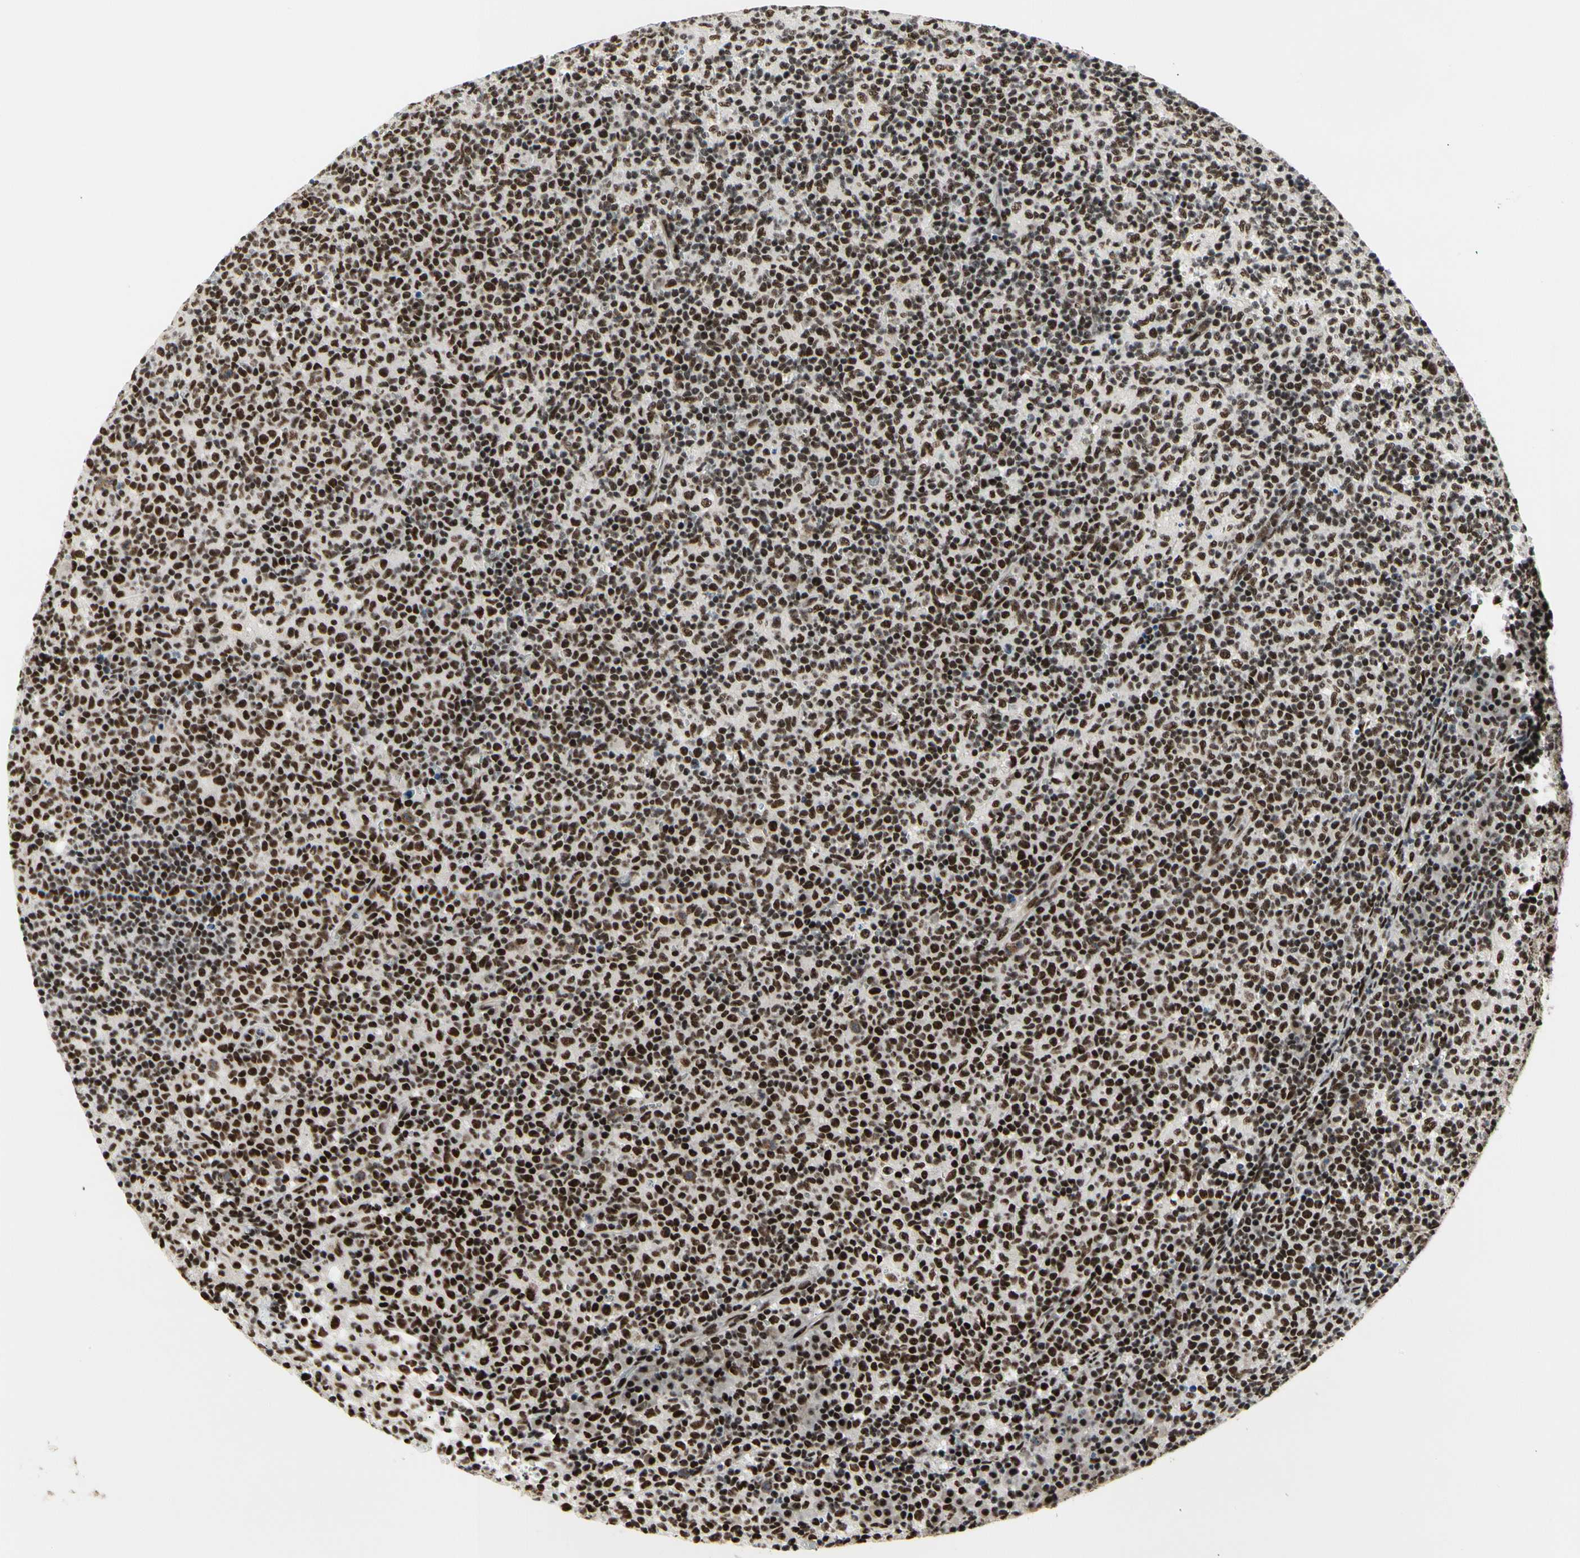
{"staining": {"intensity": "strong", "quantity": ">75%", "location": "nuclear"}, "tissue": "lymph node", "cell_type": "Germinal center cells", "image_type": "normal", "snomed": [{"axis": "morphology", "description": "Normal tissue, NOS"}, {"axis": "morphology", "description": "Inflammation, NOS"}, {"axis": "topography", "description": "Lymph node"}], "caption": "A photomicrograph of lymph node stained for a protein displays strong nuclear brown staining in germinal center cells. The staining was performed using DAB to visualize the protein expression in brown, while the nuclei were stained in blue with hematoxylin (Magnification: 20x).", "gene": "SRSF11", "patient": {"sex": "male", "age": 55}}